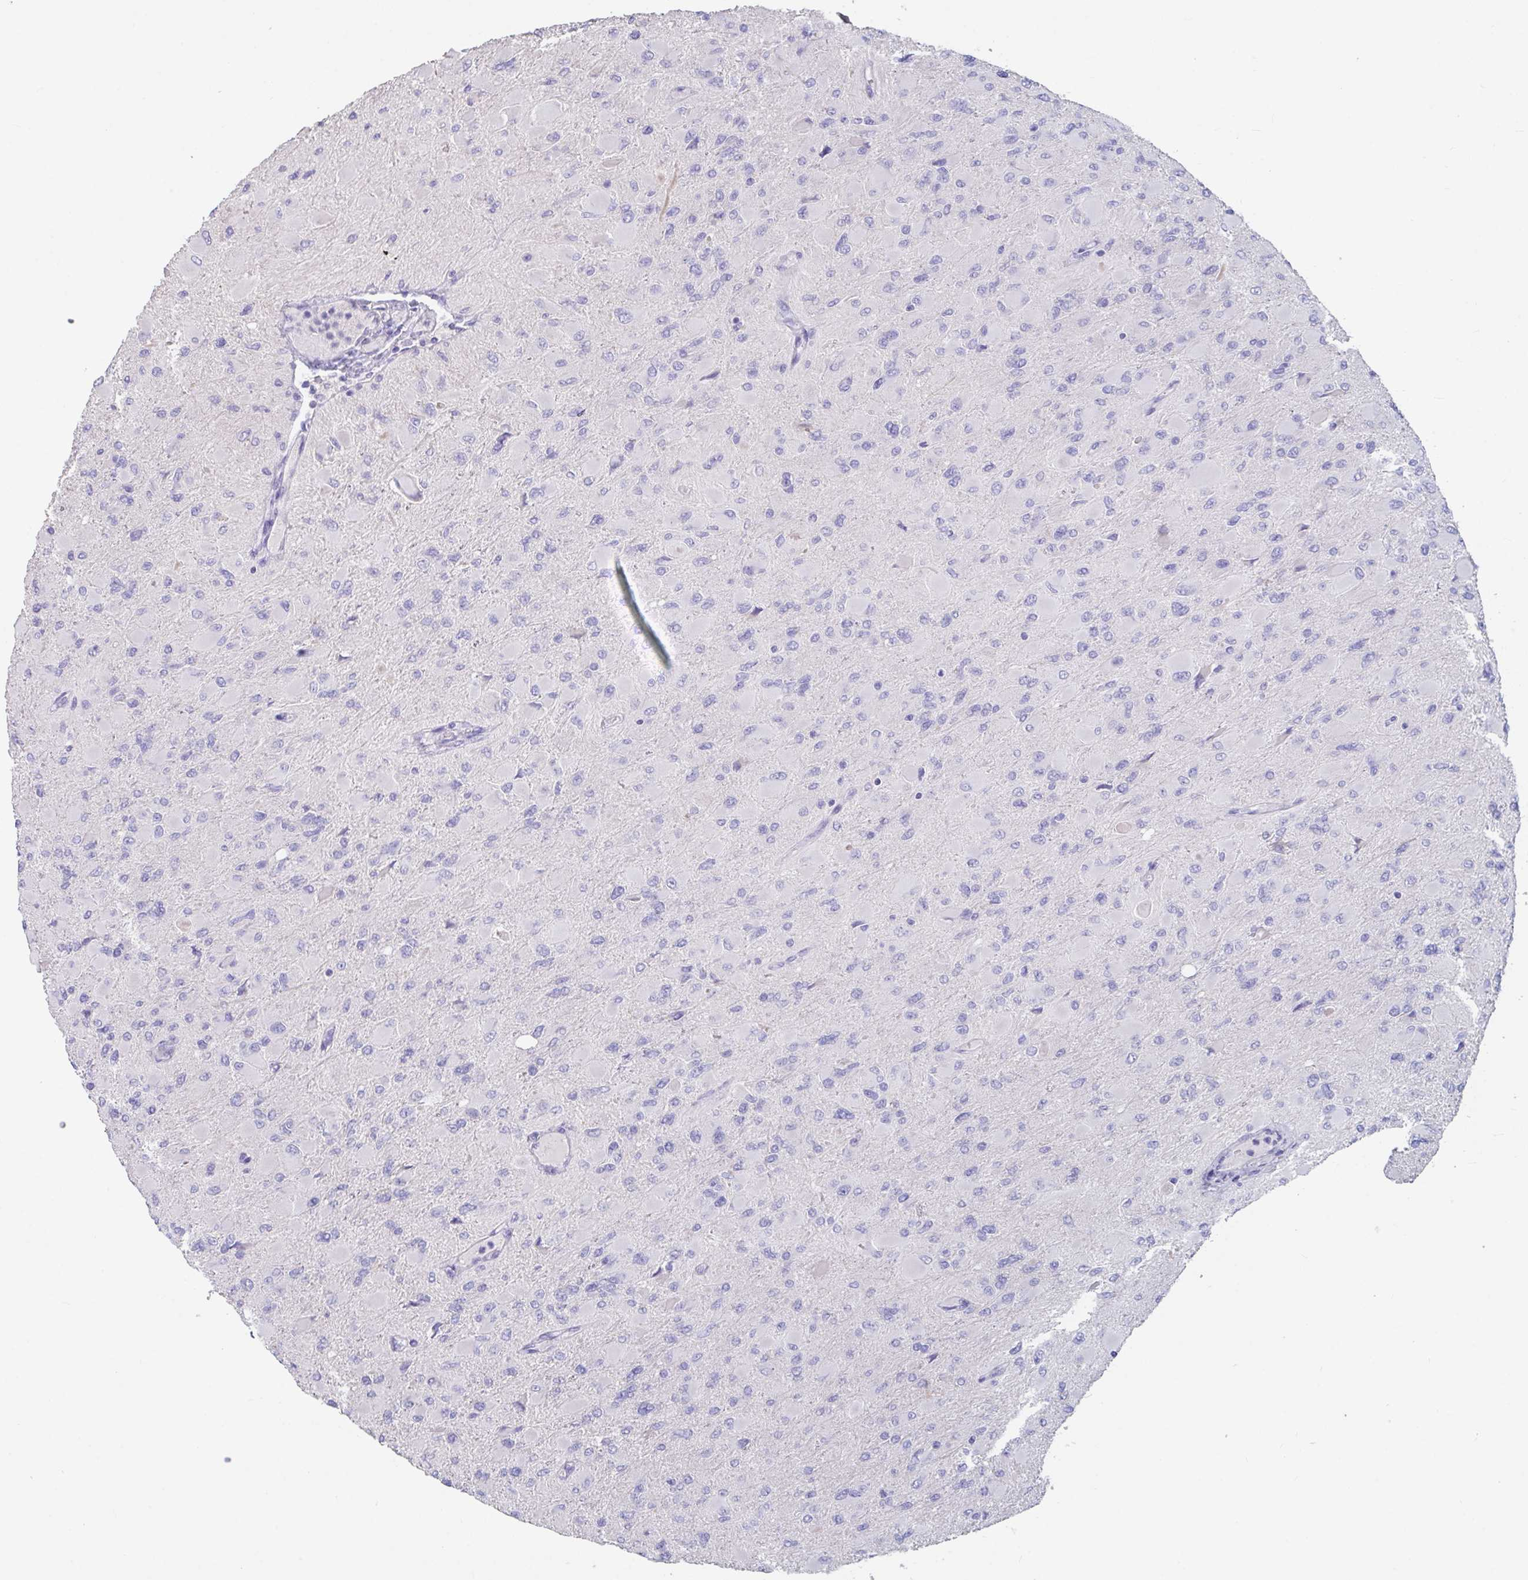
{"staining": {"intensity": "negative", "quantity": "none", "location": "none"}, "tissue": "glioma", "cell_type": "Tumor cells", "image_type": "cancer", "snomed": [{"axis": "morphology", "description": "Glioma, malignant, High grade"}, {"axis": "topography", "description": "Cerebral cortex"}], "caption": "Glioma stained for a protein using IHC exhibits no expression tumor cells.", "gene": "SLC44A4", "patient": {"sex": "female", "age": 36}}